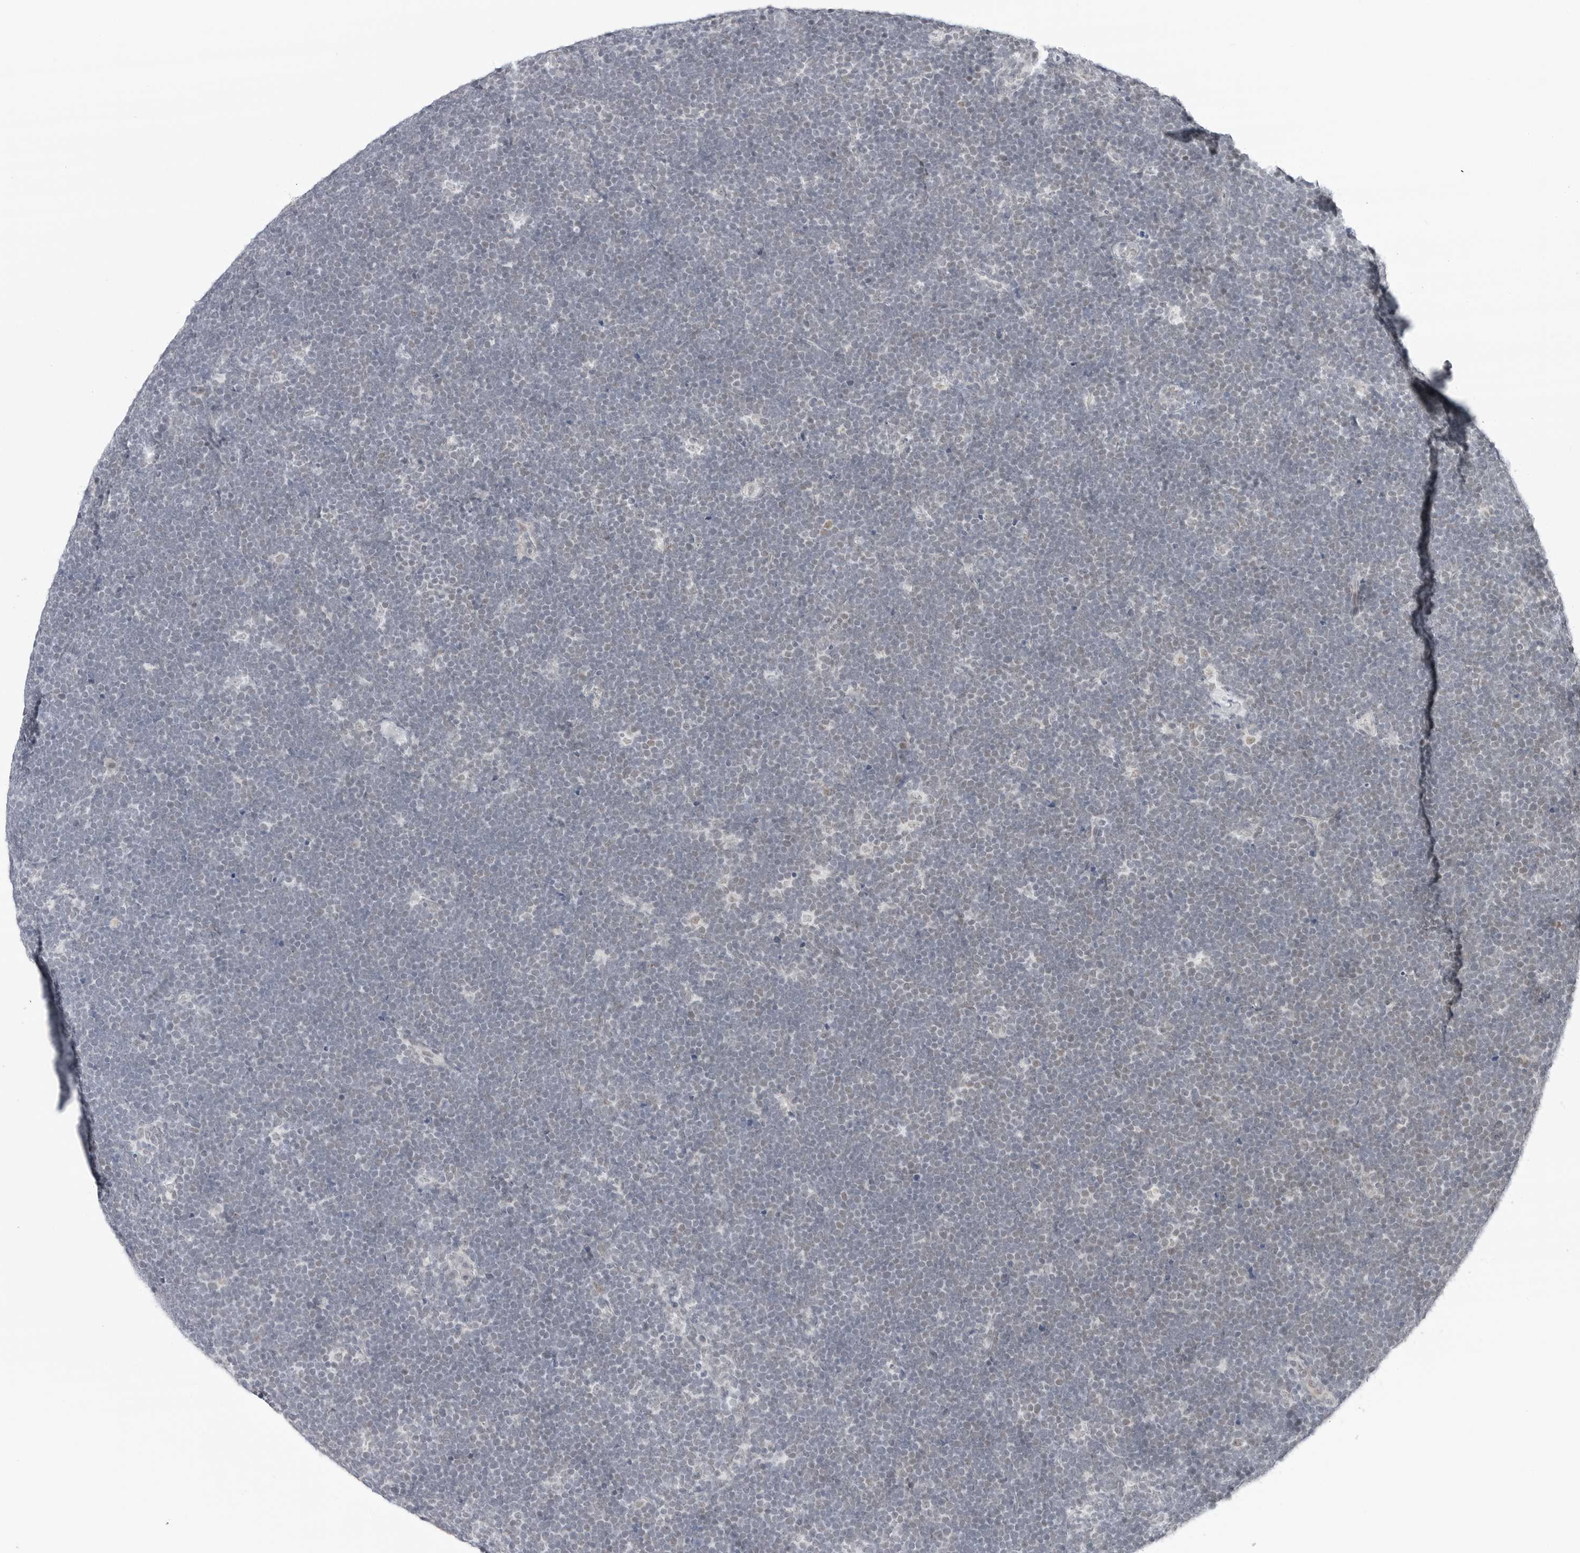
{"staining": {"intensity": "negative", "quantity": "none", "location": "none"}, "tissue": "lymphoma", "cell_type": "Tumor cells", "image_type": "cancer", "snomed": [{"axis": "morphology", "description": "Malignant lymphoma, non-Hodgkin's type, High grade"}, {"axis": "topography", "description": "Lymph node"}], "caption": "DAB immunohistochemical staining of human malignant lymphoma, non-Hodgkin's type (high-grade) exhibits no significant positivity in tumor cells. (DAB (3,3'-diaminobenzidine) IHC visualized using brightfield microscopy, high magnification).", "gene": "TSEN2", "patient": {"sex": "male", "age": 13}}